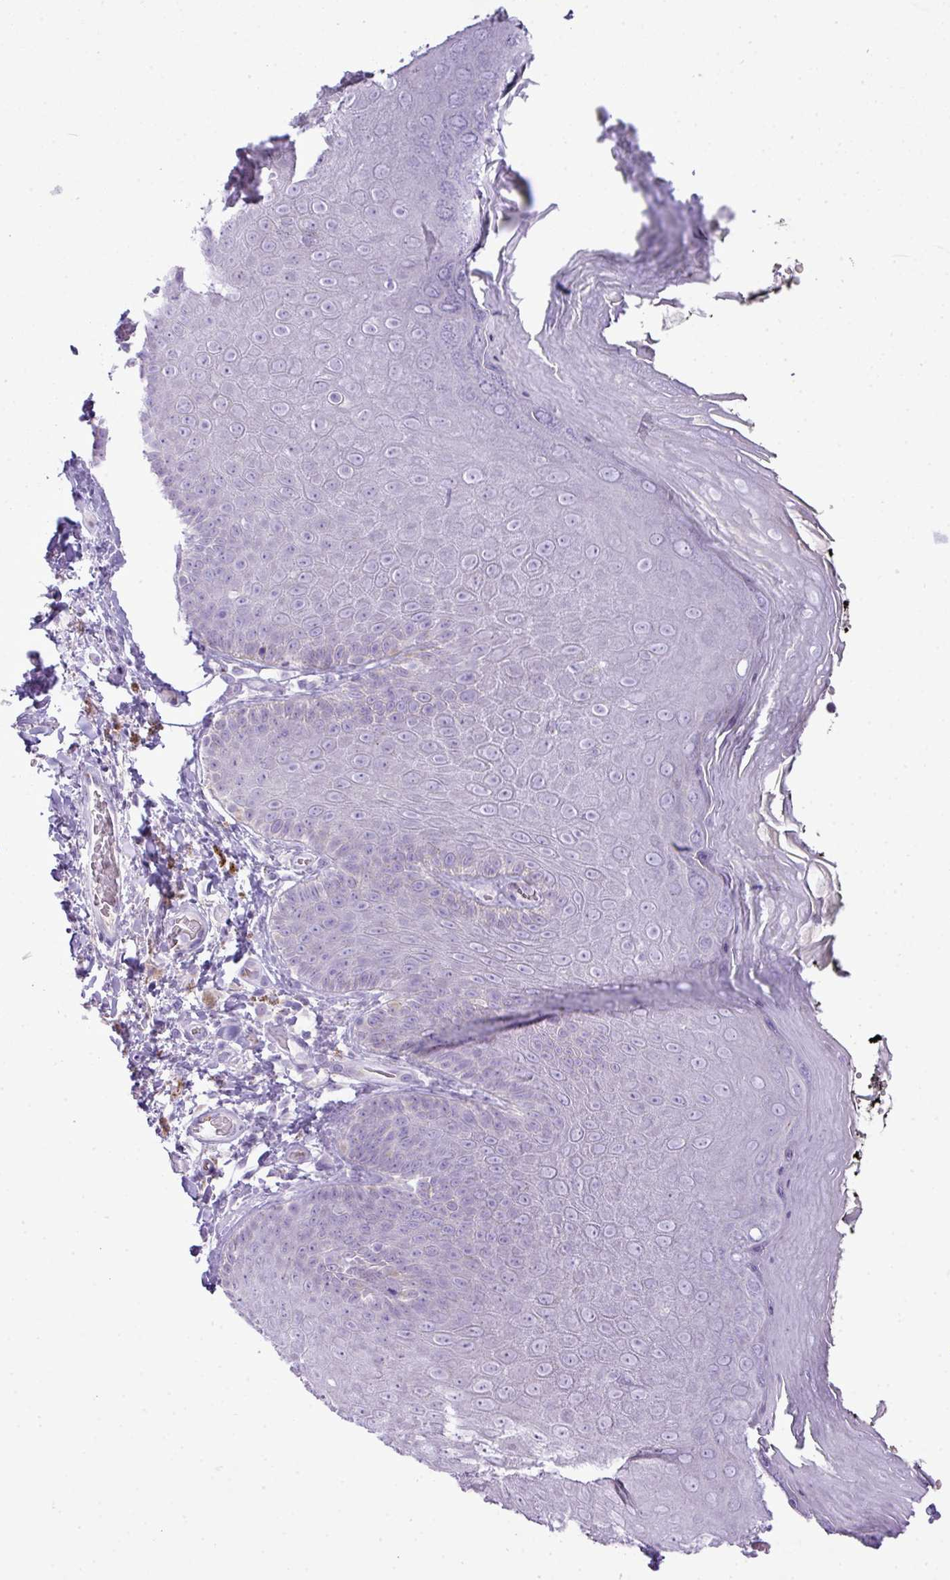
{"staining": {"intensity": "negative", "quantity": "none", "location": "none"}, "tissue": "skin", "cell_type": "Epidermal cells", "image_type": "normal", "snomed": [{"axis": "morphology", "description": "Normal tissue, NOS"}, {"axis": "topography", "description": "Anal"}, {"axis": "topography", "description": "Peripheral nerve tissue"}], "caption": "Human skin stained for a protein using immunohistochemistry reveals no positivity in epidermal cells.", "gene": "FAM43A", "patient": {"sex": "male", "age": 53}}